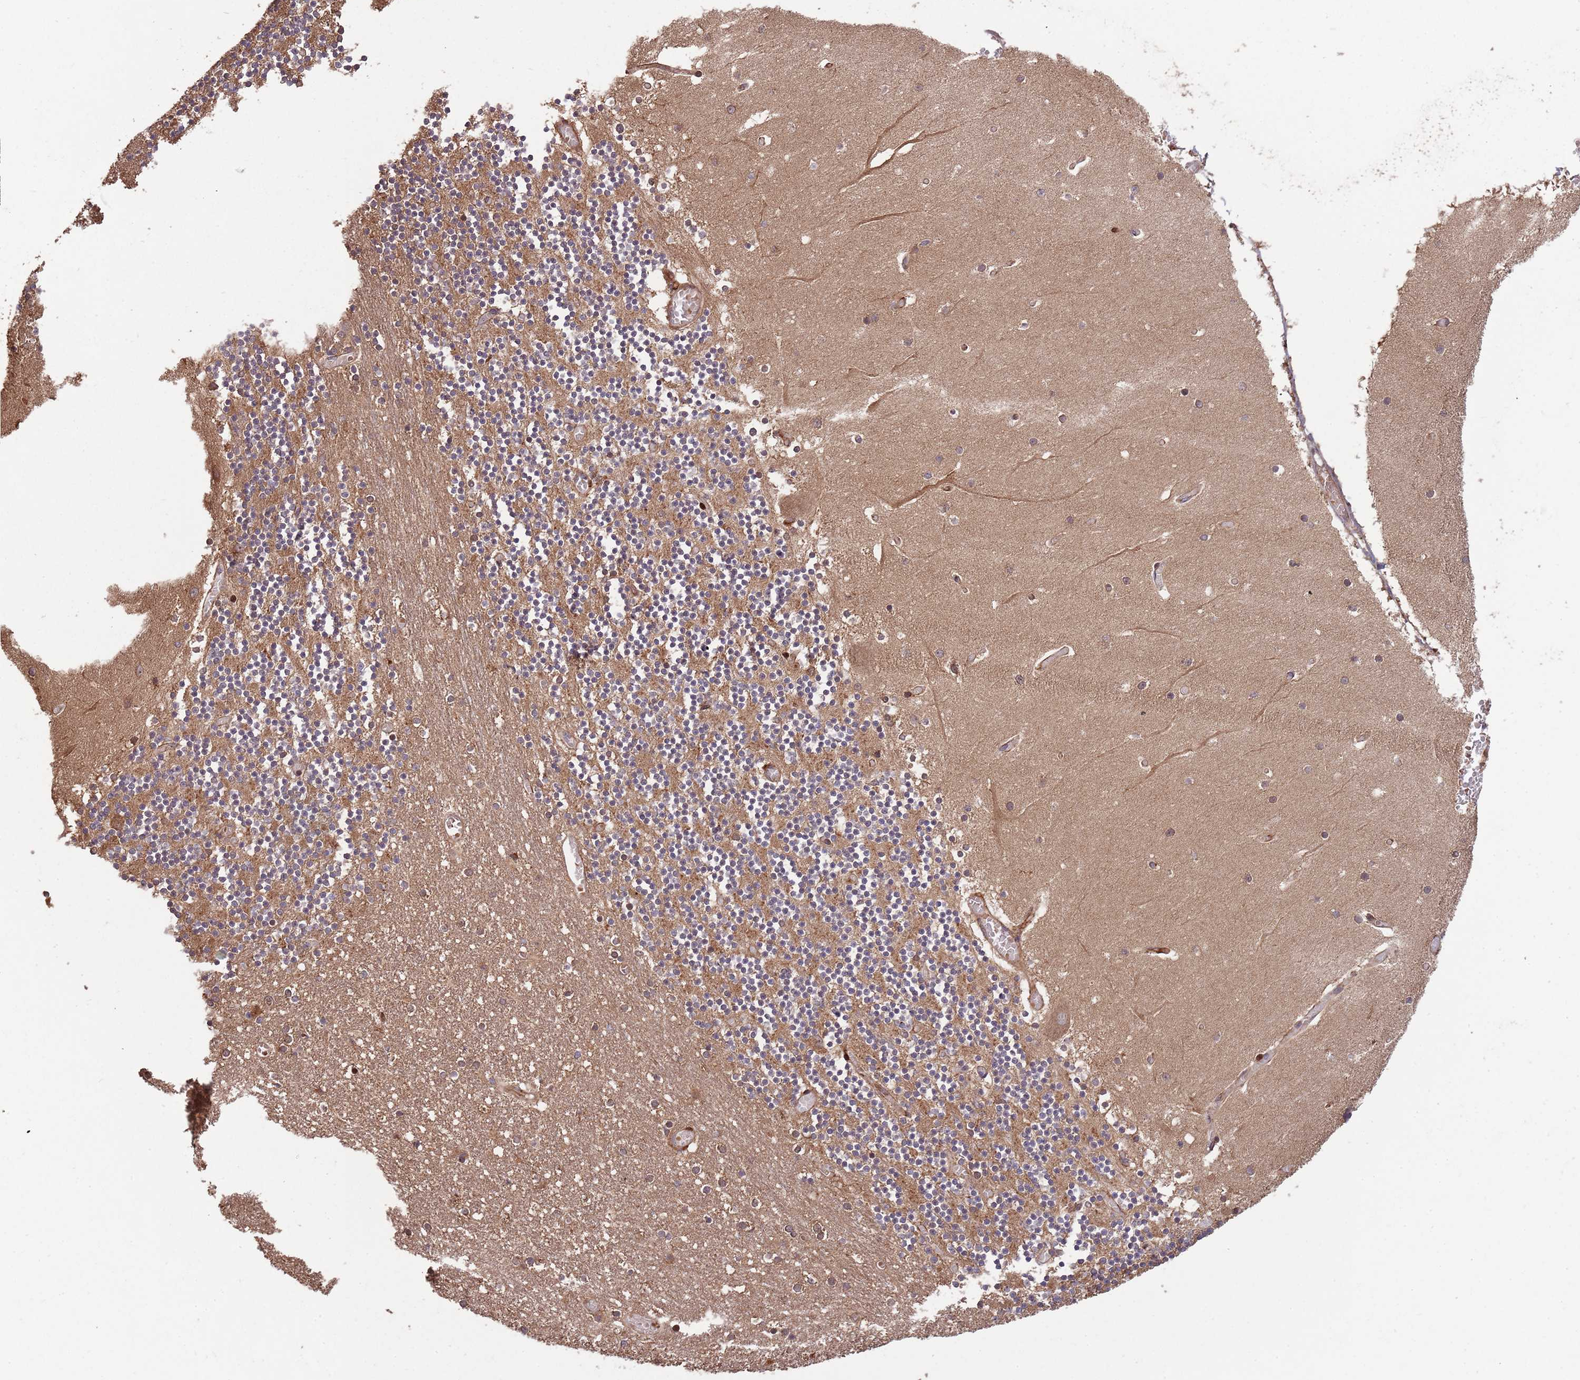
{"staining": {"intensity": "moderate", "quantity": "25%-75%", "location": "cytoplasmic/membranous"}, "tissue": "cerebellum", "cell_type": "Cells in granular layer", "image_type": "normal", "snomed": [{"axis": "morphology", "description": "Normal tissue, NOS"}, {"axis": "topography", "description": "Cerebellum"}], "caption": "IHC of benign human cerebellum exhibits medium levels of moderate cytoplasmic/membranous positivity in about 25%-75% of cells in granular layer. (DAB = brown stain, brightfield microscopy at high magnification).", "gene": "ZNF428", "patient": {"sex": "female", "age": 28}}